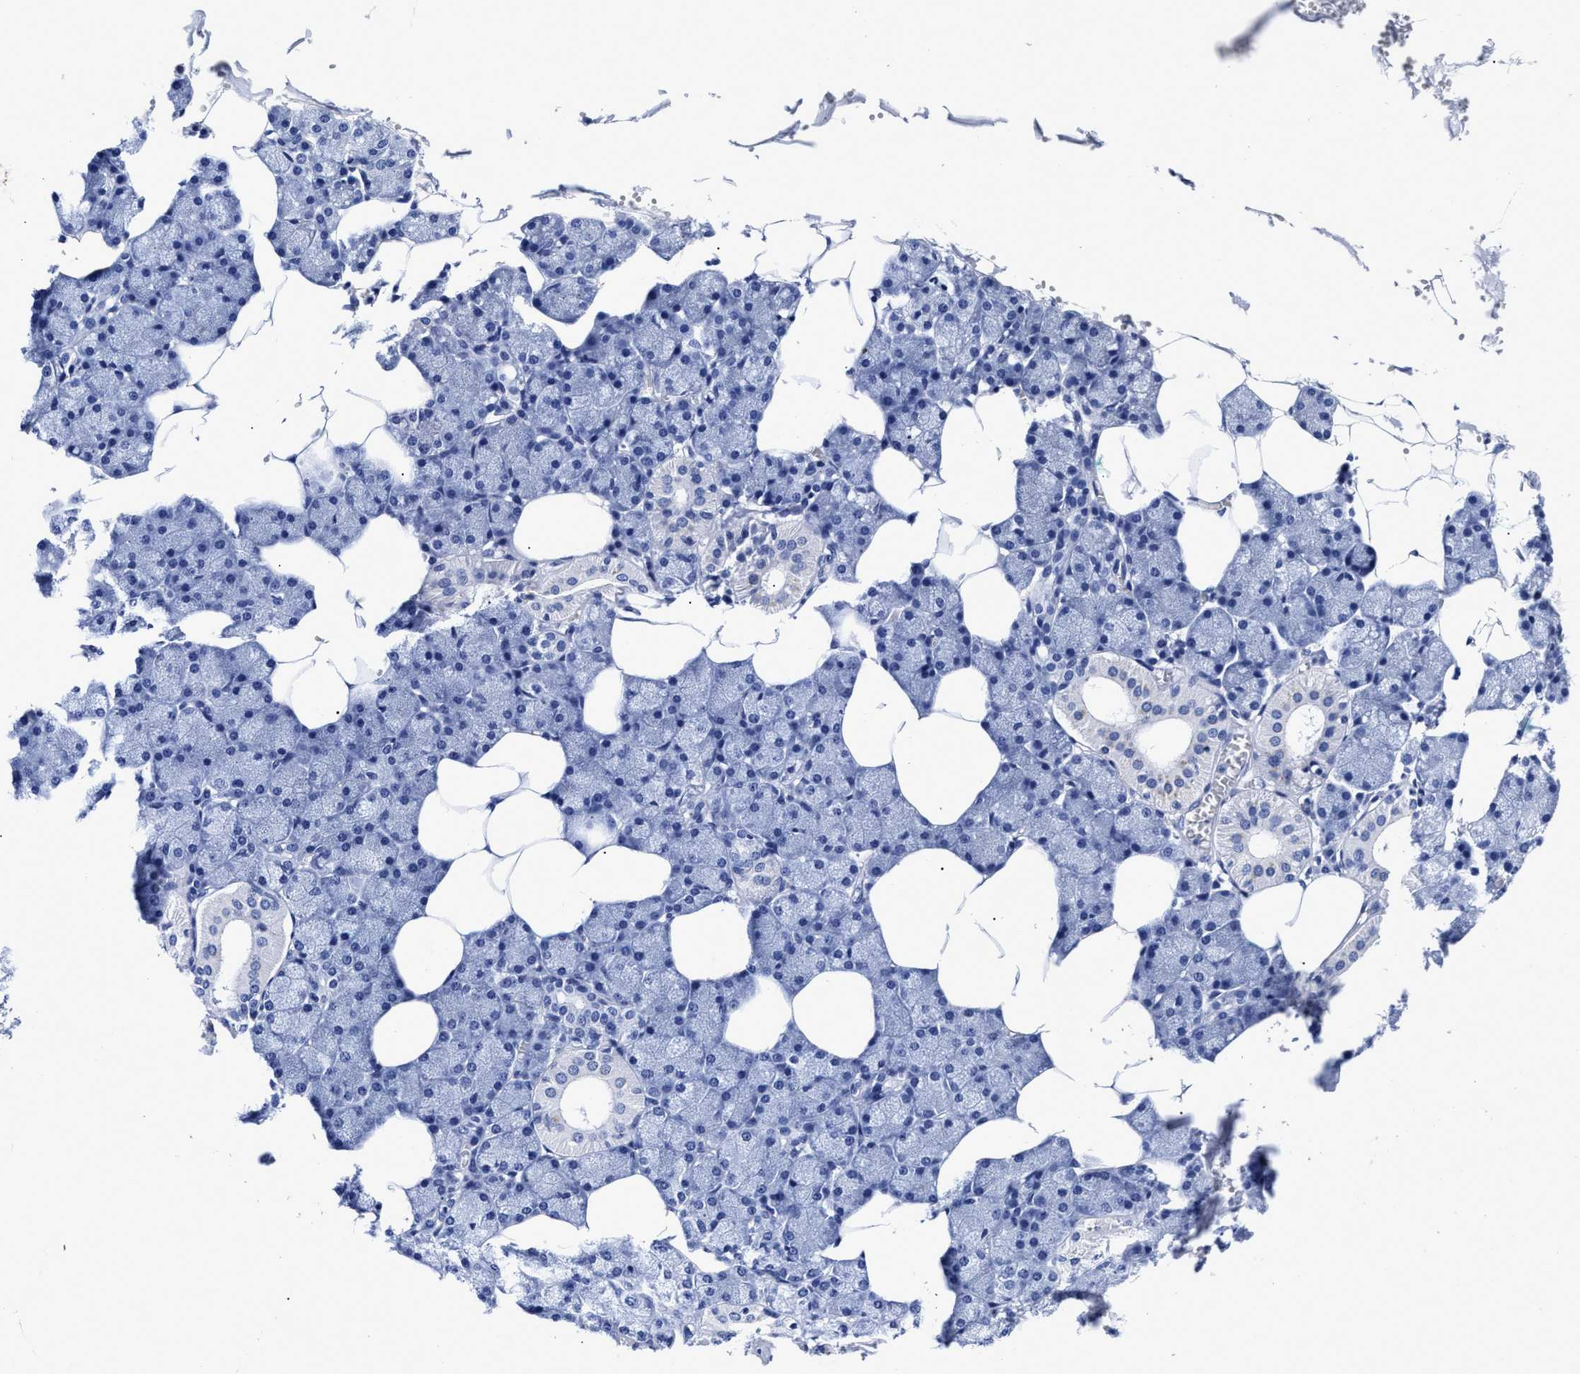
{"staining": {"intensity": "negative", "quantity": "none", "location": "none"}, "tissue": "salivary gland", "cell_type": "Glandular cells", "image_type": "normal", "snomed": [{"axis": "morphology", "description": "Normal tissue, NOS"}, {"axis": "topography", "description": "Salivary gland"}], "caption": "This photomicrograph is of benign salivary gland stained with IHC to label a protein in brown with the nuclei are counter-stained blue. There is no expression in glandular cells. The staining is performed using DAB brown chromogen with nuclei counter-stained in using hematoxylin.", "gene": "LRRC8E", "patient": {"sex": "male", "age": 62}}